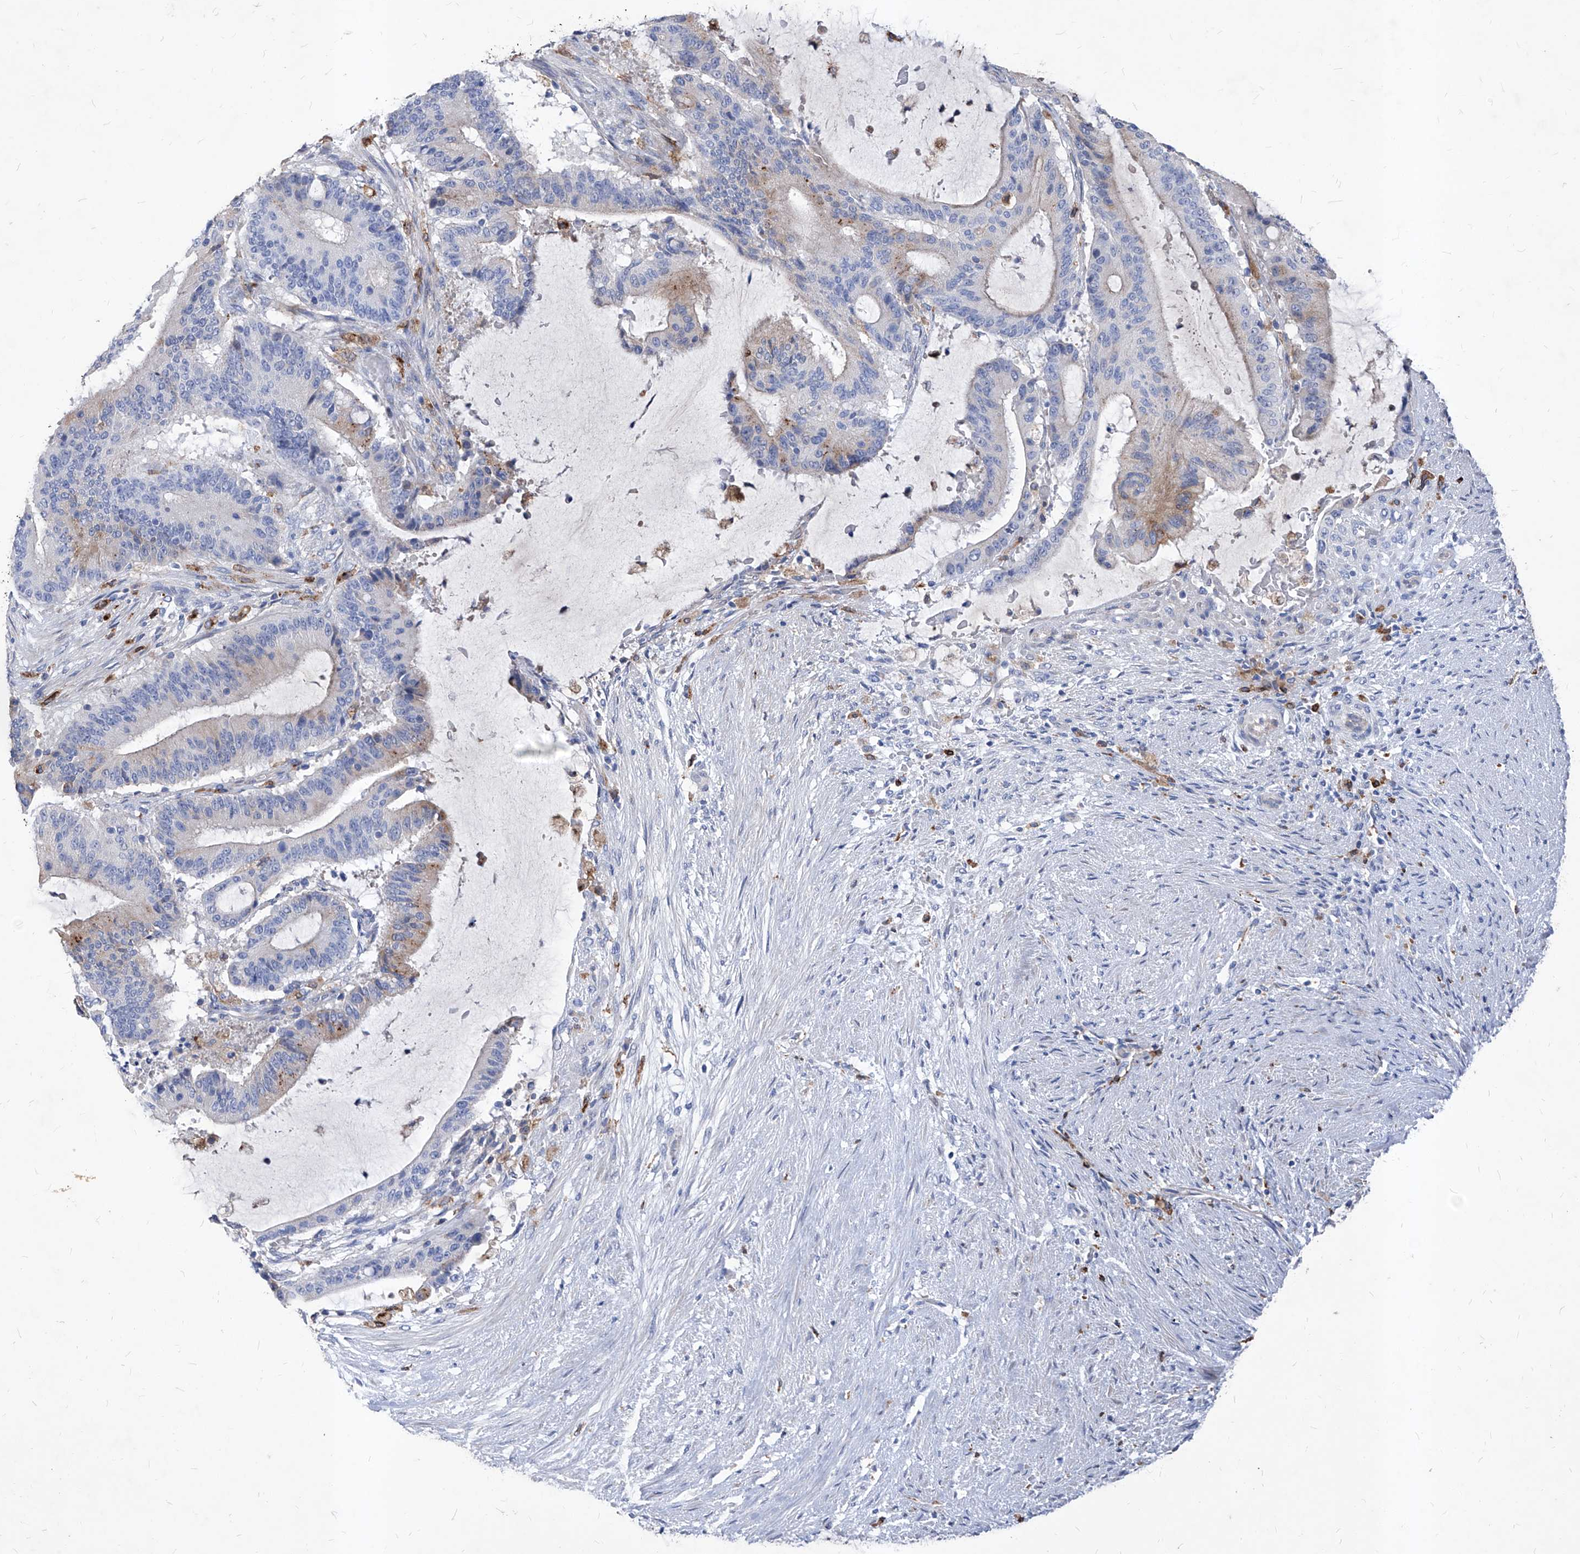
{"staining": {"intensity": "weak", "quantity": "<25%", "location": "cytoplasmic/membranous"}, "tissue": "liver cancer", "cell_type": "Tumor cells", "image_type": "cancer", "snomed": [{"axis": "morphology", "description": "Normal tissue, NOS"}, {"axis": "morphology", "description": "Cholangiocarcinoma"}, {"axis": "topography", "description": "Liver"}, {"axis": "topography", "description": "Peripheral nerve tissue"}], "caption": "Protein analysis of liver cholangiocarcinoma reveals no significant staining in tumor cells. (Stains: DAB immunohistochemistry with hematoxylin counter stain, Microscopy: brightfield microscopy at high magnification).", "gene": "UBOX5", "patient": {"sex": "female", "age": 73}}